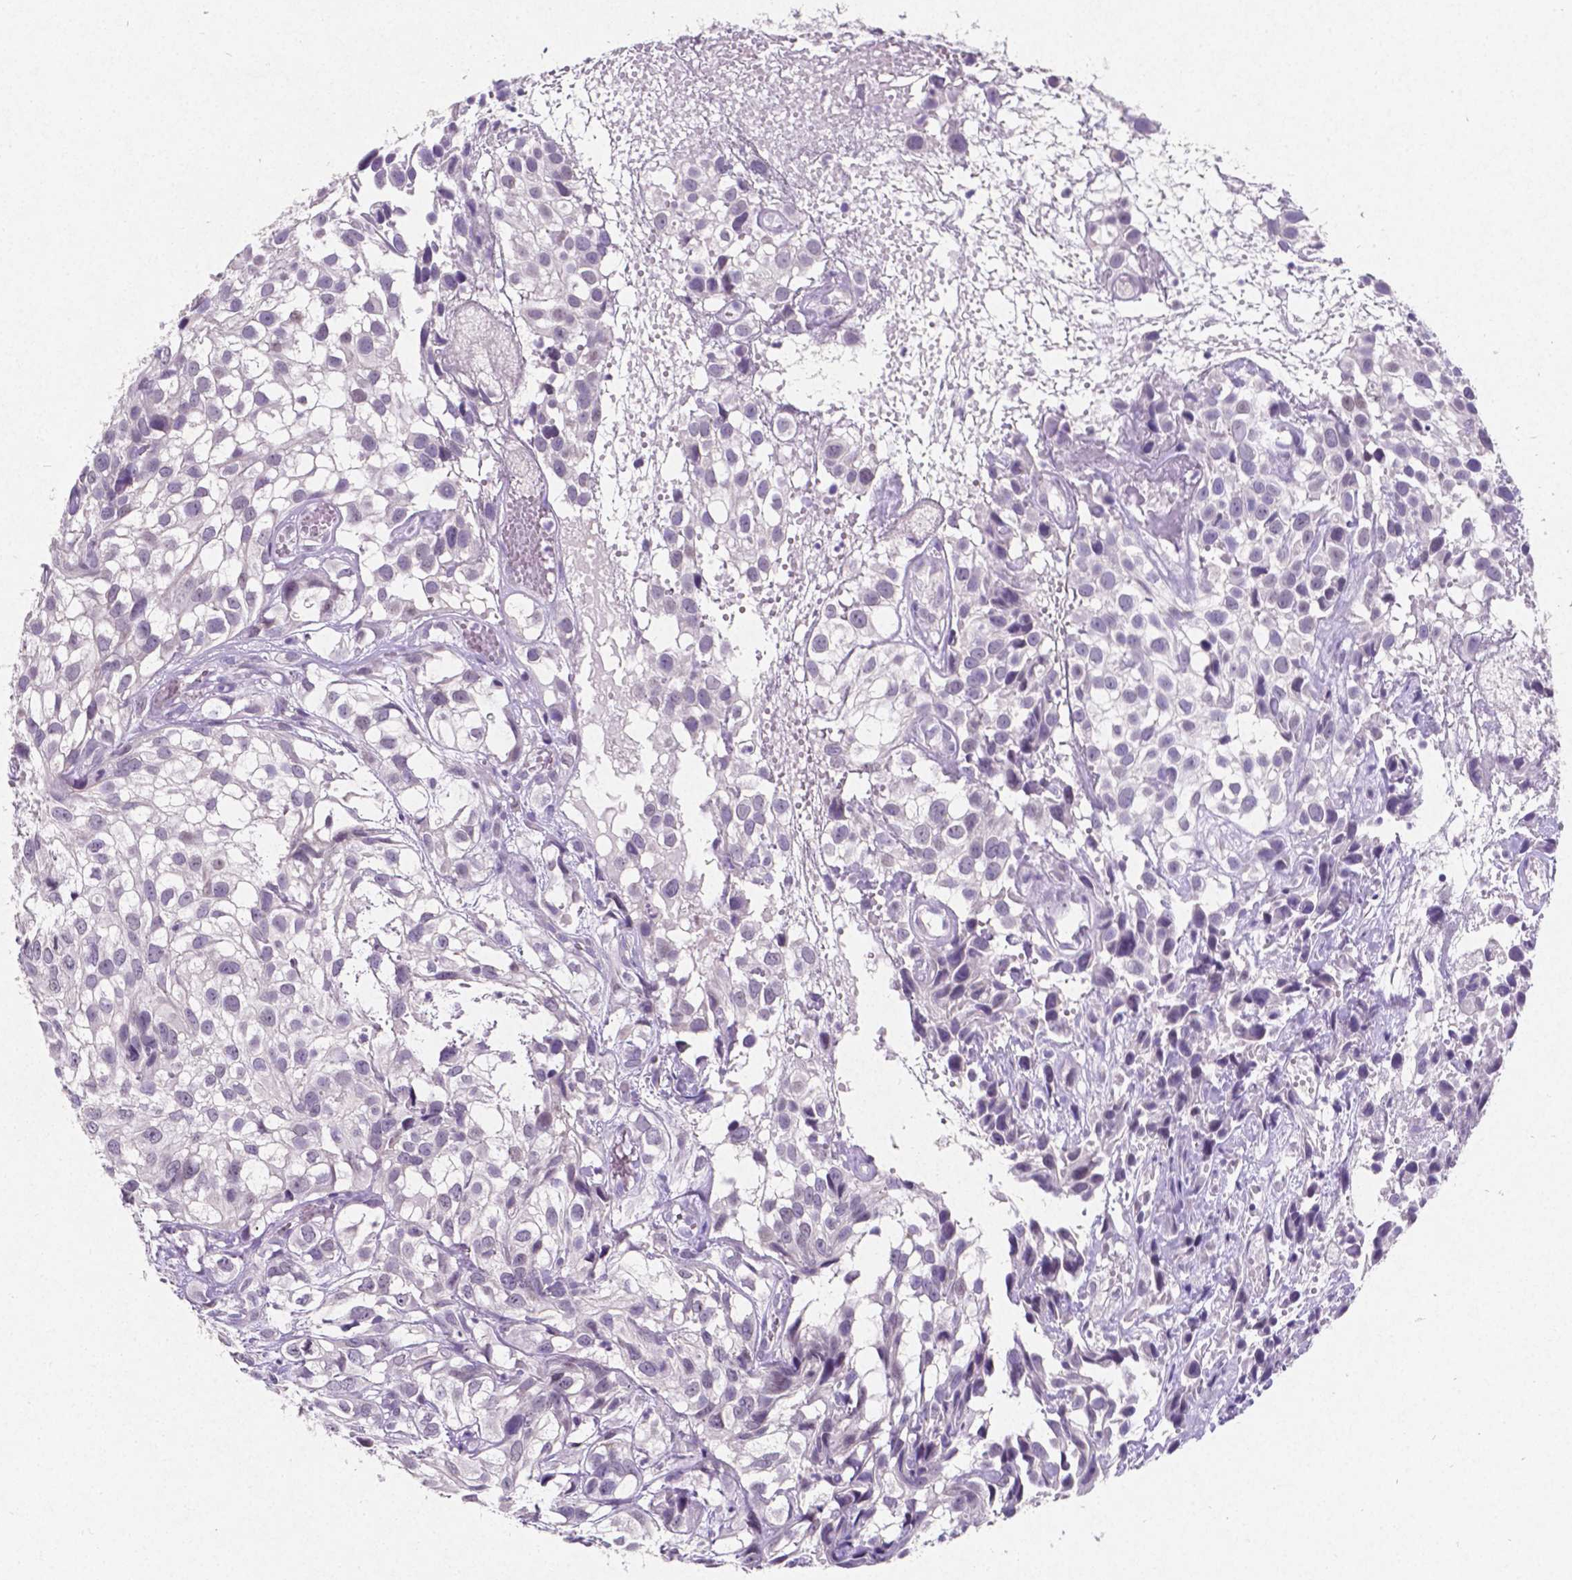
{"staining": {"intensity": "negative", "quantity": "none", "location": "none"}, "tissue": "urothelial cancer", "cell_type": "Tumor cells", "image_type": "cancer", "snomed": [{"axis": "morphology", "description": "Urothelial carcinoma, High grade"}, {"axis": "topography", "description": "Urinary bladder"}], "caption": "This is a histopathology image of IHC staining of high-grade urothelial carcinoma, which shows no expression in tumor cells.", "gene": "SATB2", "patient": {"sex": "male", "age": 56}}